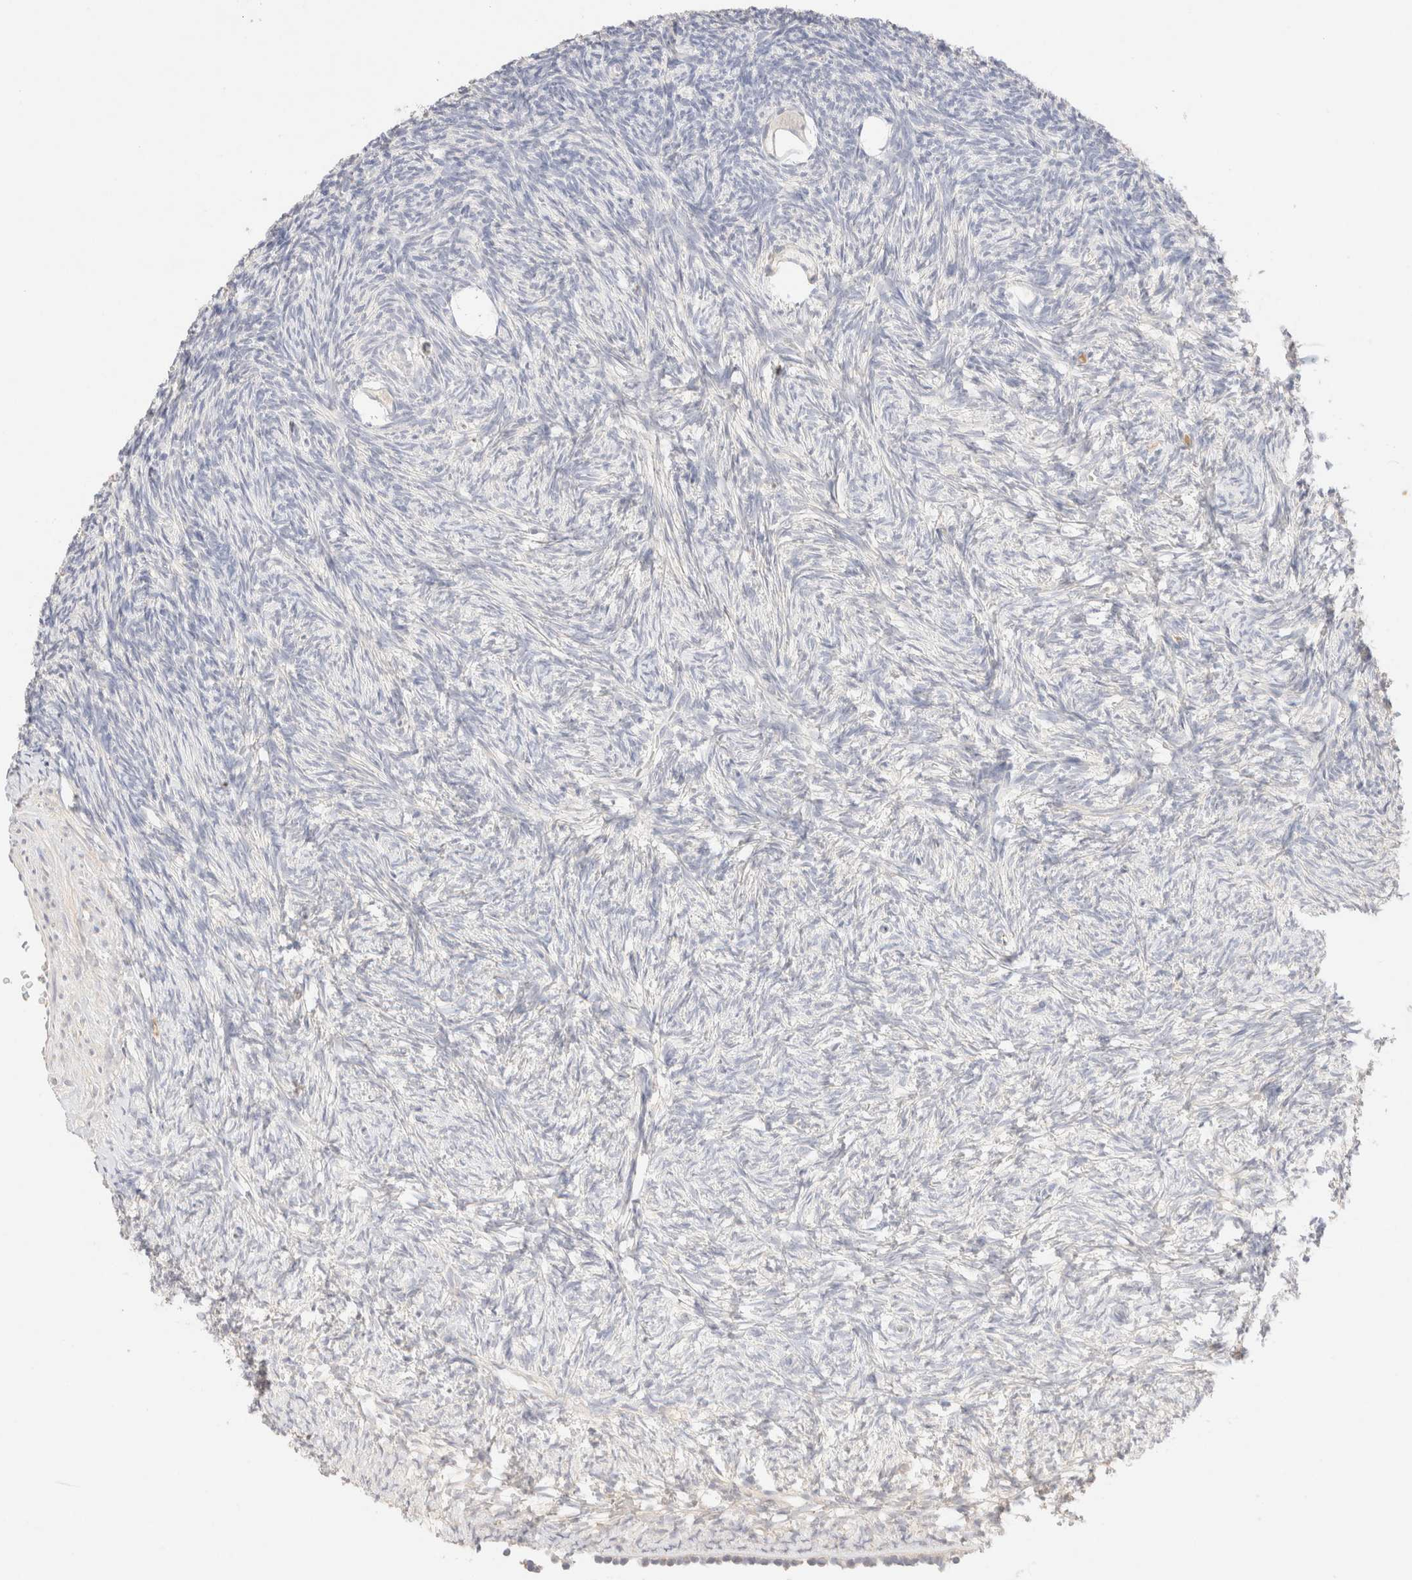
{"staining": {"intensity": "negative", "quantity": "none", "location": "none"}, "tissue": "ovary", "cell_type": "Follicle cells", "image_type": "normal", "snomed": [{"axis": "morphology", "description": "Normal tissue, NOS"}, {"axis": "topography", "description": "Ovary"}], "caption": "This is an IHC micrograph of unremarkable ovary. There is no positivity in follicle cells.", "gene": "SNTB1", "patient": {"sex": "female", "age": 34}}